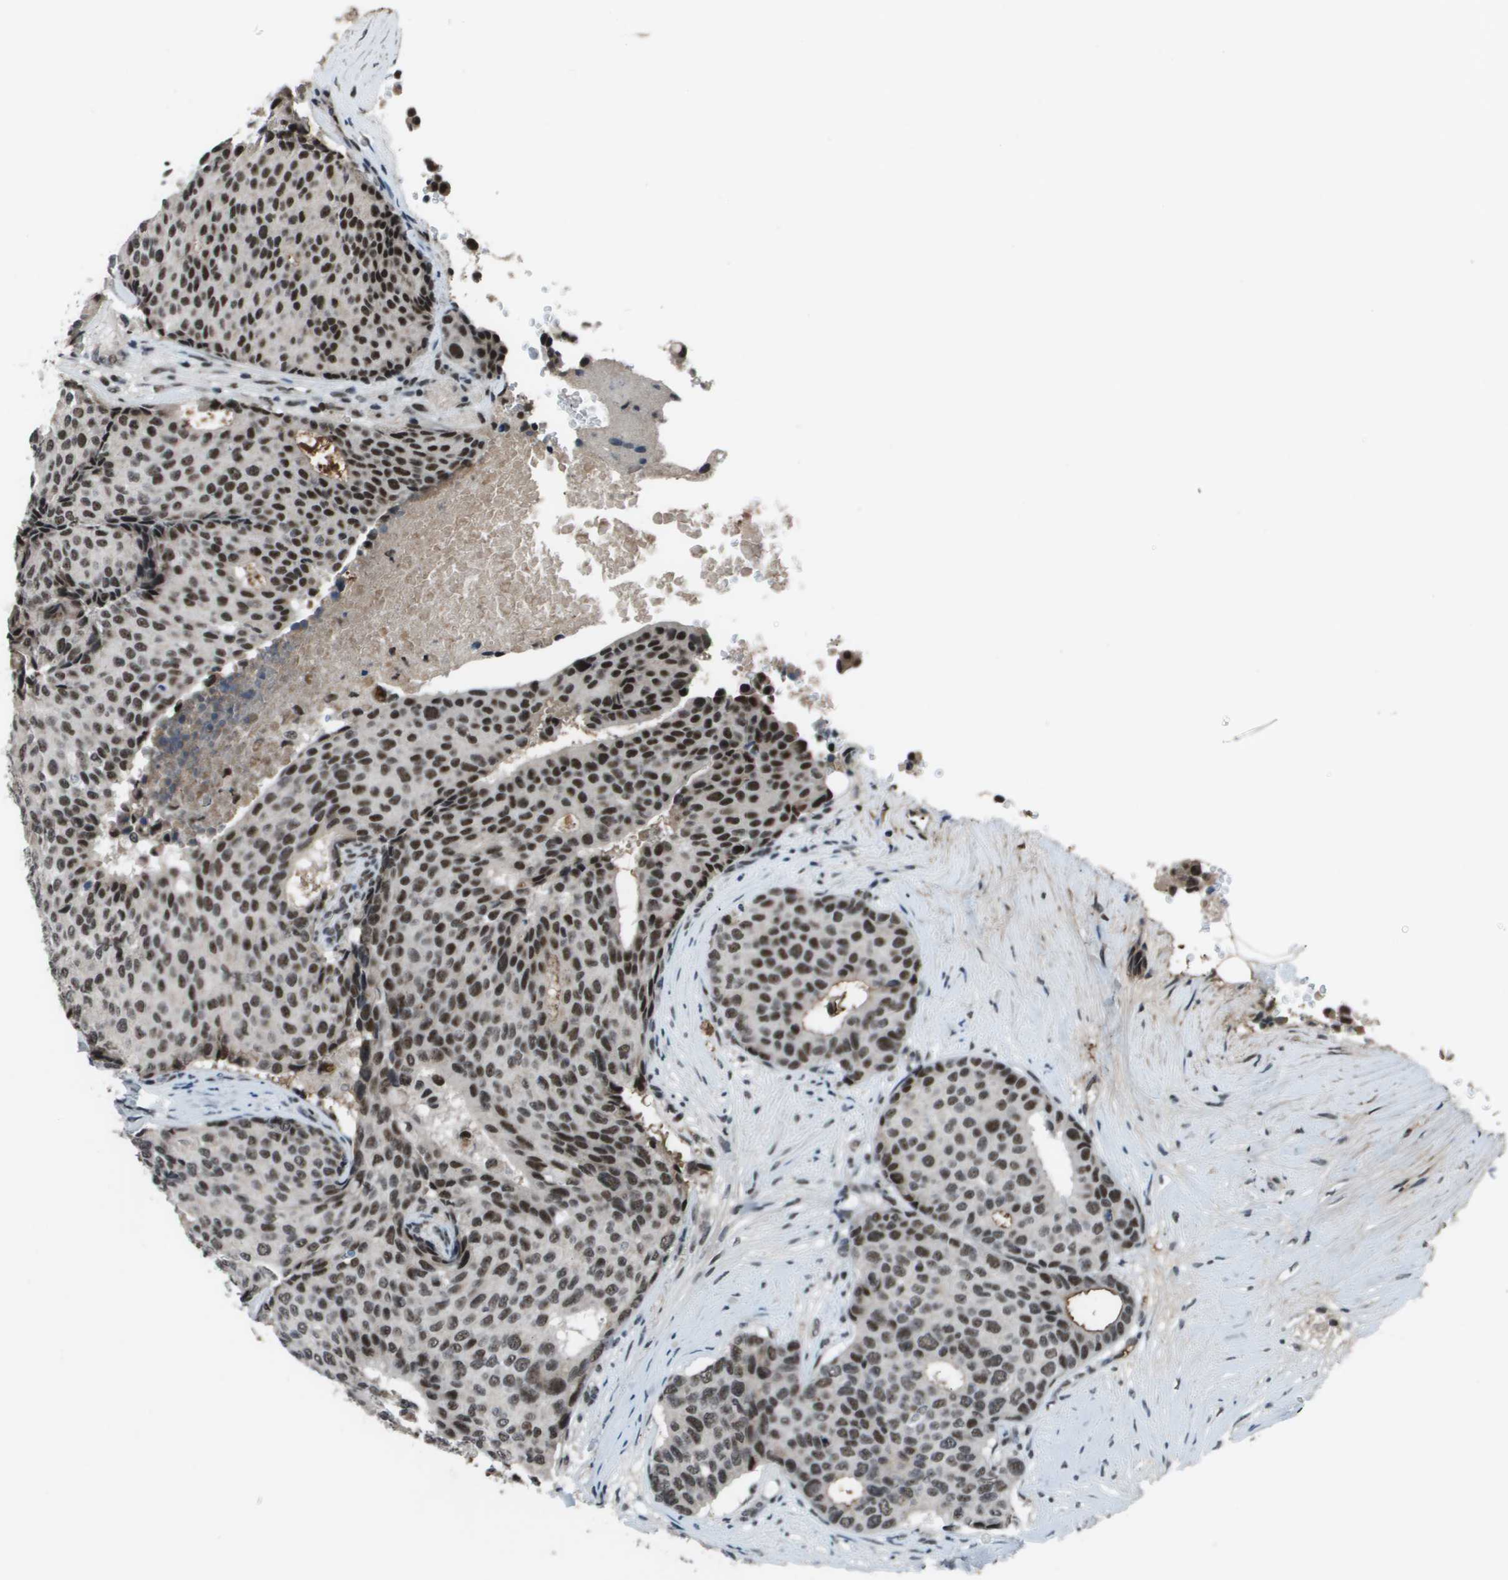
{"staining": {"intensity": "strong", "quantity": ">75%", "location": "nuclear"}, "tissue": "breast cancer", "cell_type": "Tumor cells", "image_type": "cancer", "snomed": [{"axis": "morphology", "description": "Duct carcinoma"}, {"axis": "topography", "description": "Breast"}], "caption": "Tumor cells show high levels of strong nuclear expression in approximately >75% of cells in breast intraductal carcinoma.", "gene": "THRAP3", "patient": {"sex": "female", "age": 75}}